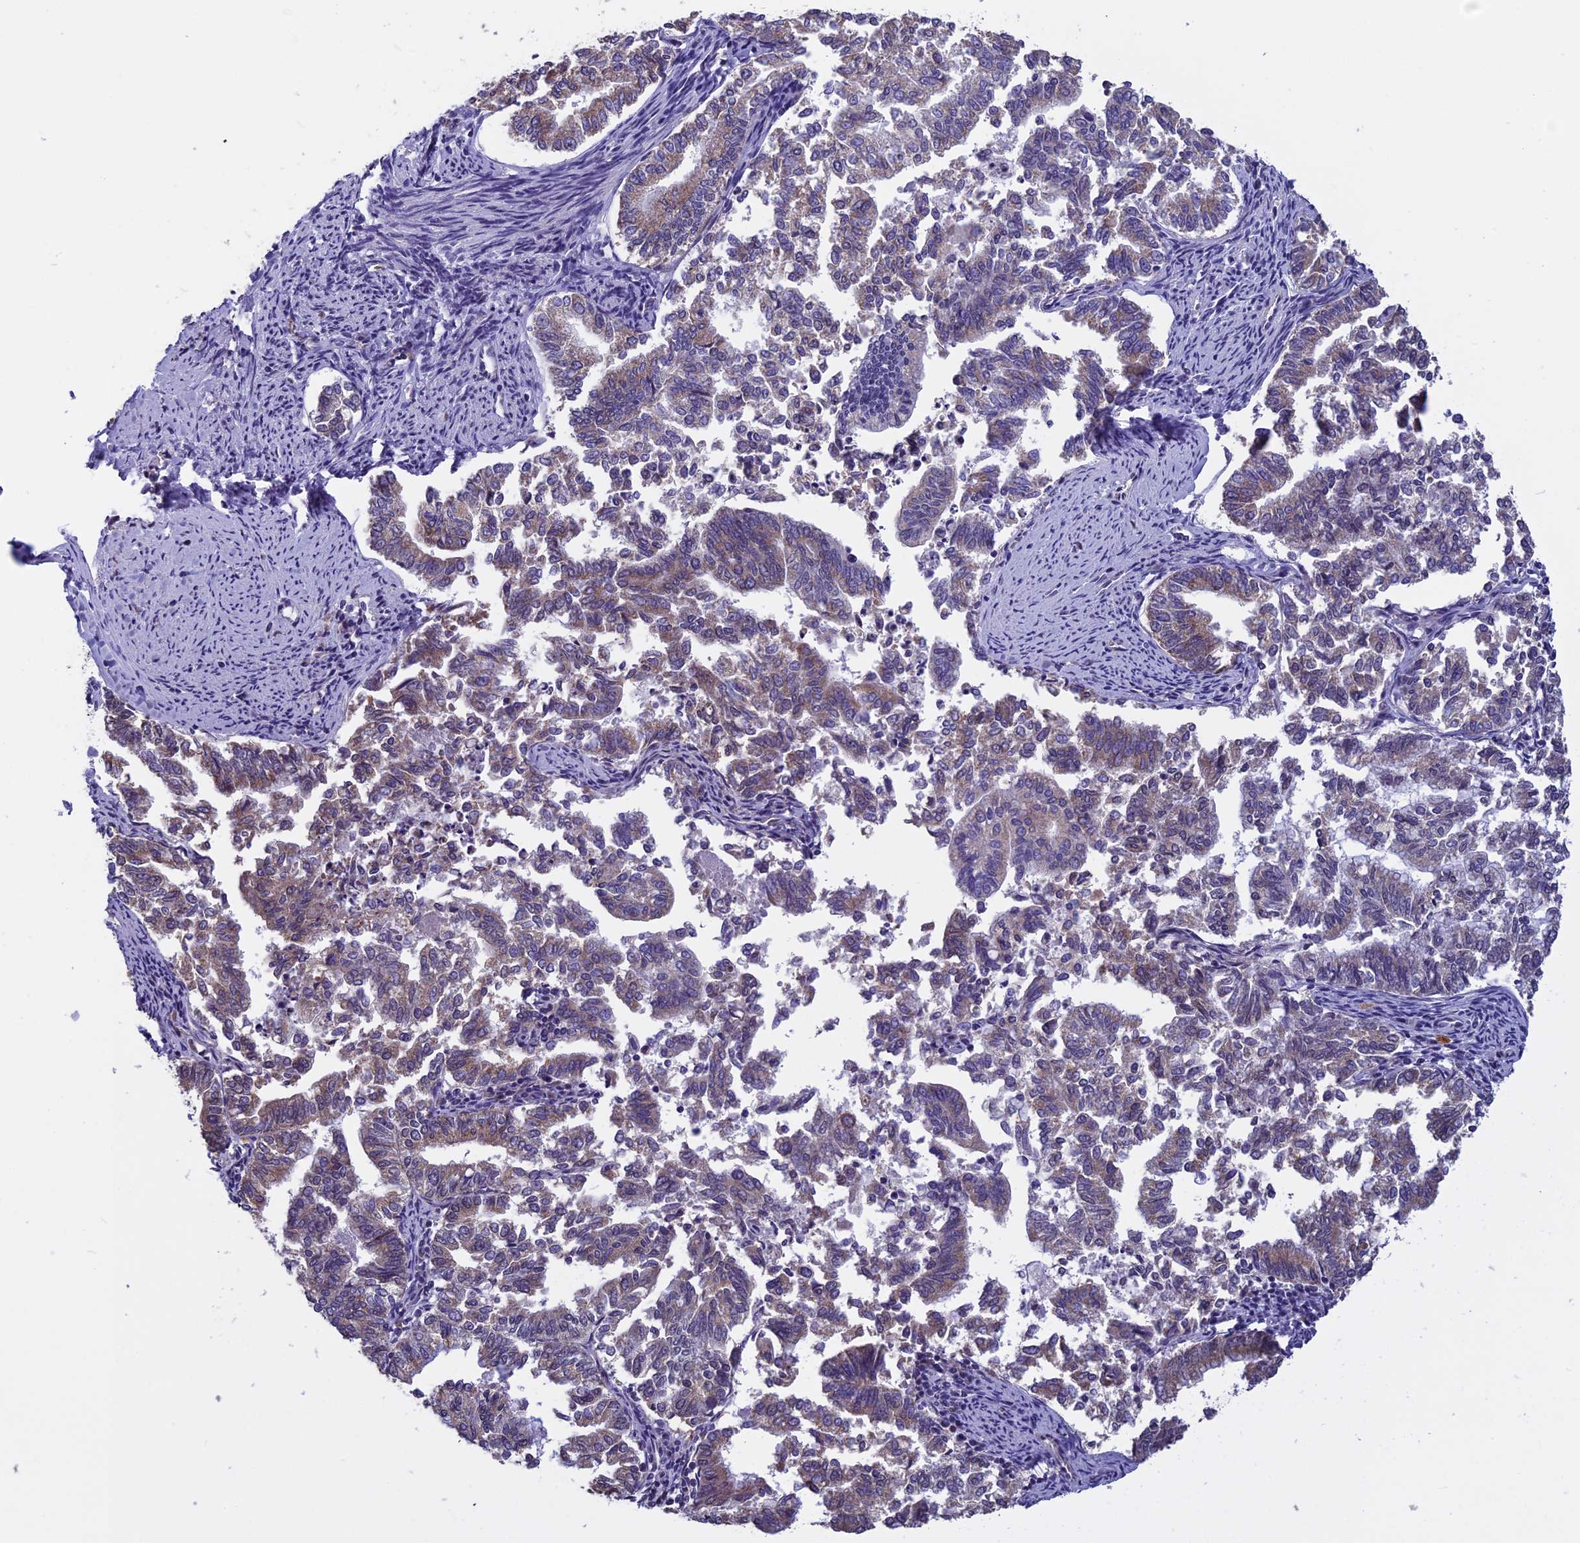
{"staining": {"intensity": "moderate", "quantity": "25%-75%", "location": "cytoplasmic/membranous"}, "tissue": "endometrial cancer", "cell_type": "Tumor cells", "image_type": "cancer", "snomed": [{"axis": "morphology", "description": "Adenocarcinoma, NOS"}, {"axis": "topography", "description": "Endometrium"}], "caption": "Protein staining reveals moderate cytoplasmic/membranous positivity in about 25%-75% of tumor cells in endometrial adenocarcinoma. (brown staining indicates protein expression, while blue staining denotes nuclei).", "gene": "ZNF317", "patient": {"sex": "female", "age": 79}}